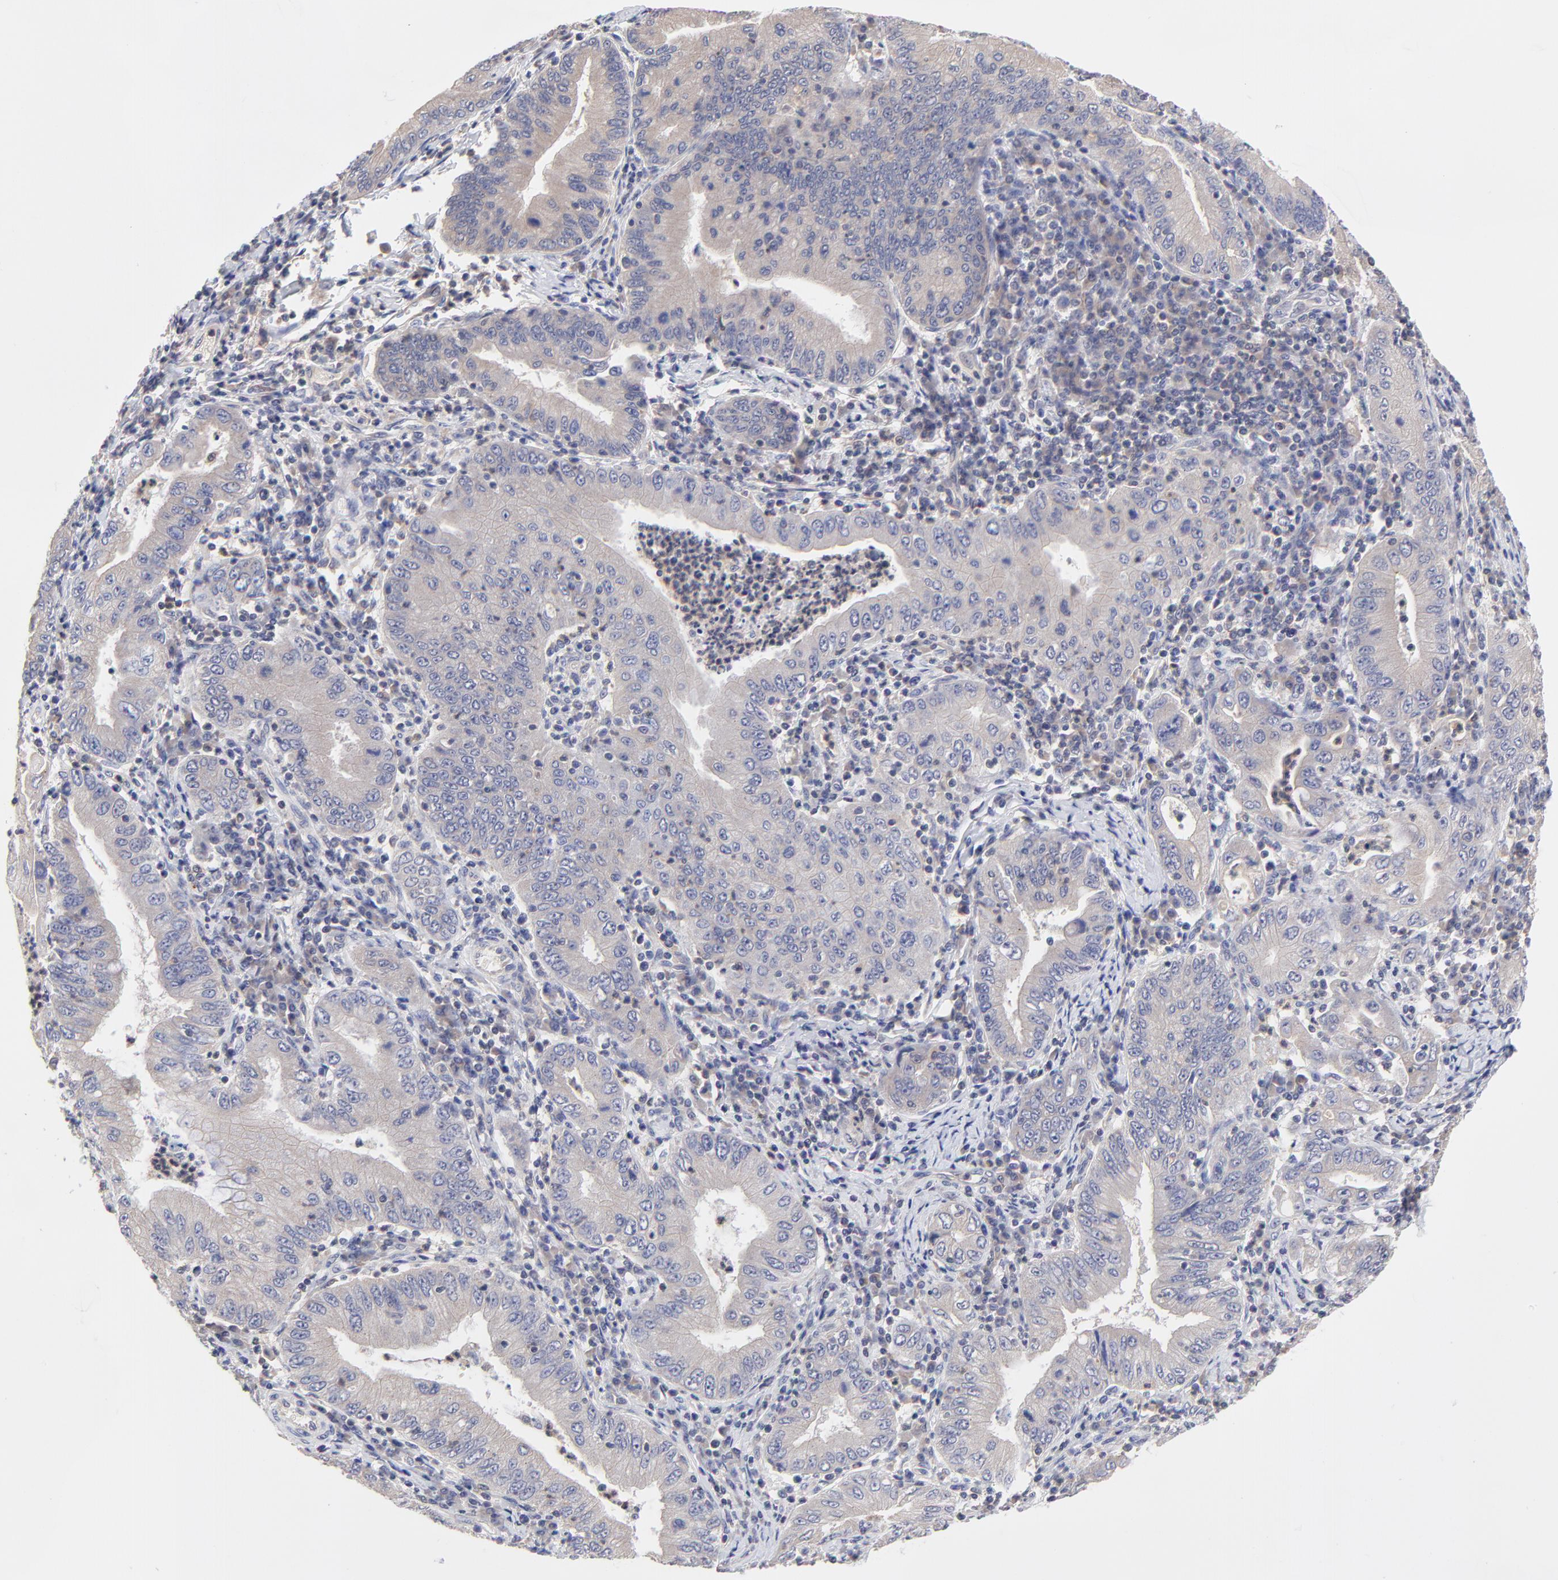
{"staining": {"intensity": "weak", "quantity": ">75%", "location": "cytoplasmic/membranous"}, "tissue": "stomach cancer", "cell_type": "Tumor cells", "image_type": "cancer", "snomed": [{"axis": "morphology", "description": "Normal tissue, NOS"}, {"axis": "morphology", "description": "Adenocarcinoma, NOS"}, {"axis": "topography", "description": "Esophagus"}, {"axis": "topography", "description": "Stomach, upper"}, {"axis": "topography", "description": "Peripheral nerve tissue"}], "caption": "Immunohistochemical staining of human stomach cancer (adenocarcinoma) reveals weak cytoplasmic/membranous protein positivity in about >75% of tumor cells.", "gene": "PCMT1", "patient": {"sex": "male", "age": 62}}